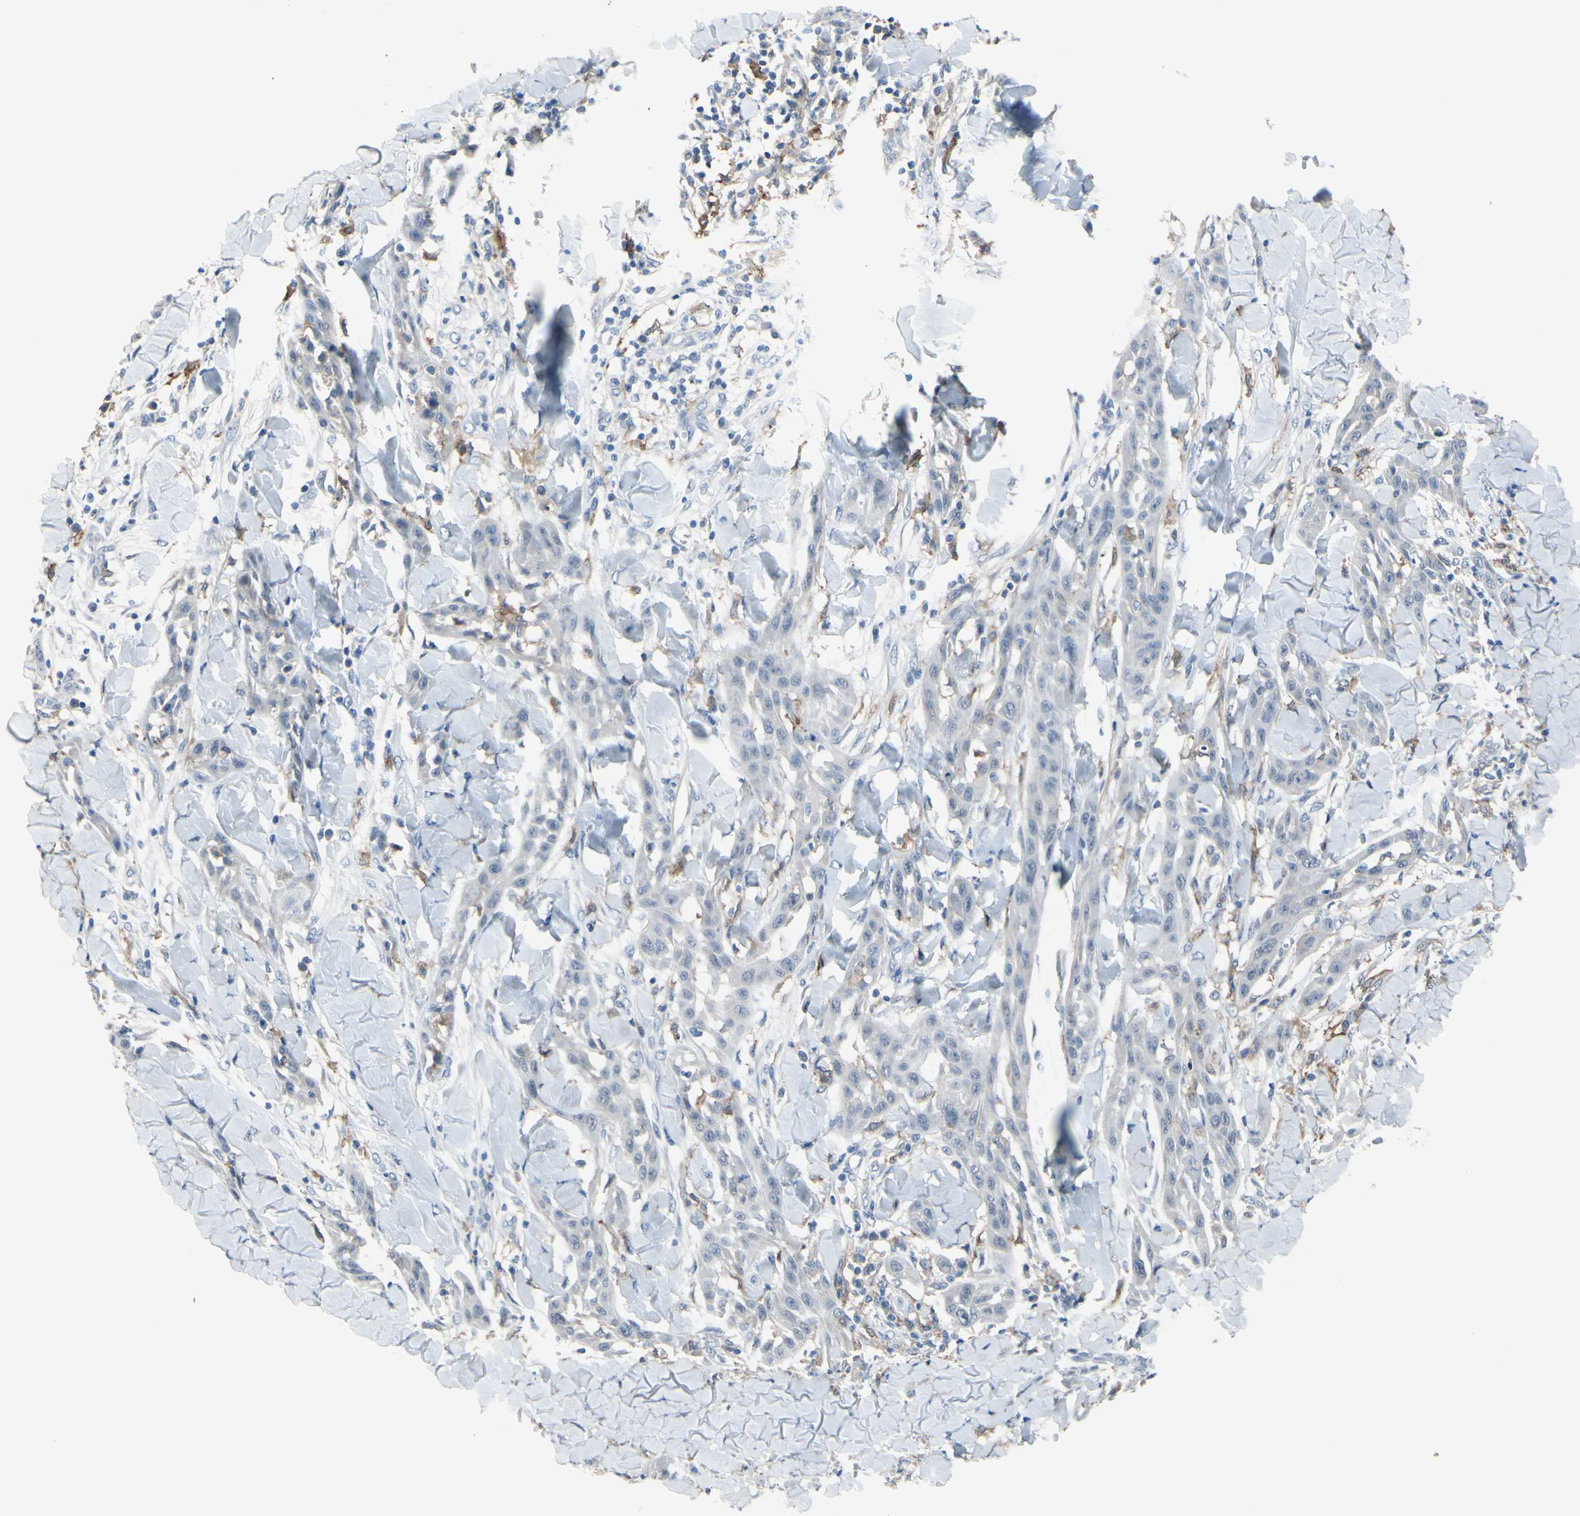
{"staining": {"intensity": "negative", "quantity": "none", "location": "none"}, "tissue": "skin cancer", "cell_type": "Tumor cells", "image_type": "cancer", "snomed": [{"axis": "morphology", "description": "Squamous cell carcinoma, NOS"}, {"axis": "topography", "description": "Skin"}], "caption": "High power microscopy histopathology image of an IHC histopathology image of skin cancer (squamous cell carcinoma), revealing no significant positivity in tumor cells.", "gene": "FCGR2A", "patient": {"sex": "male", "age": 24}}